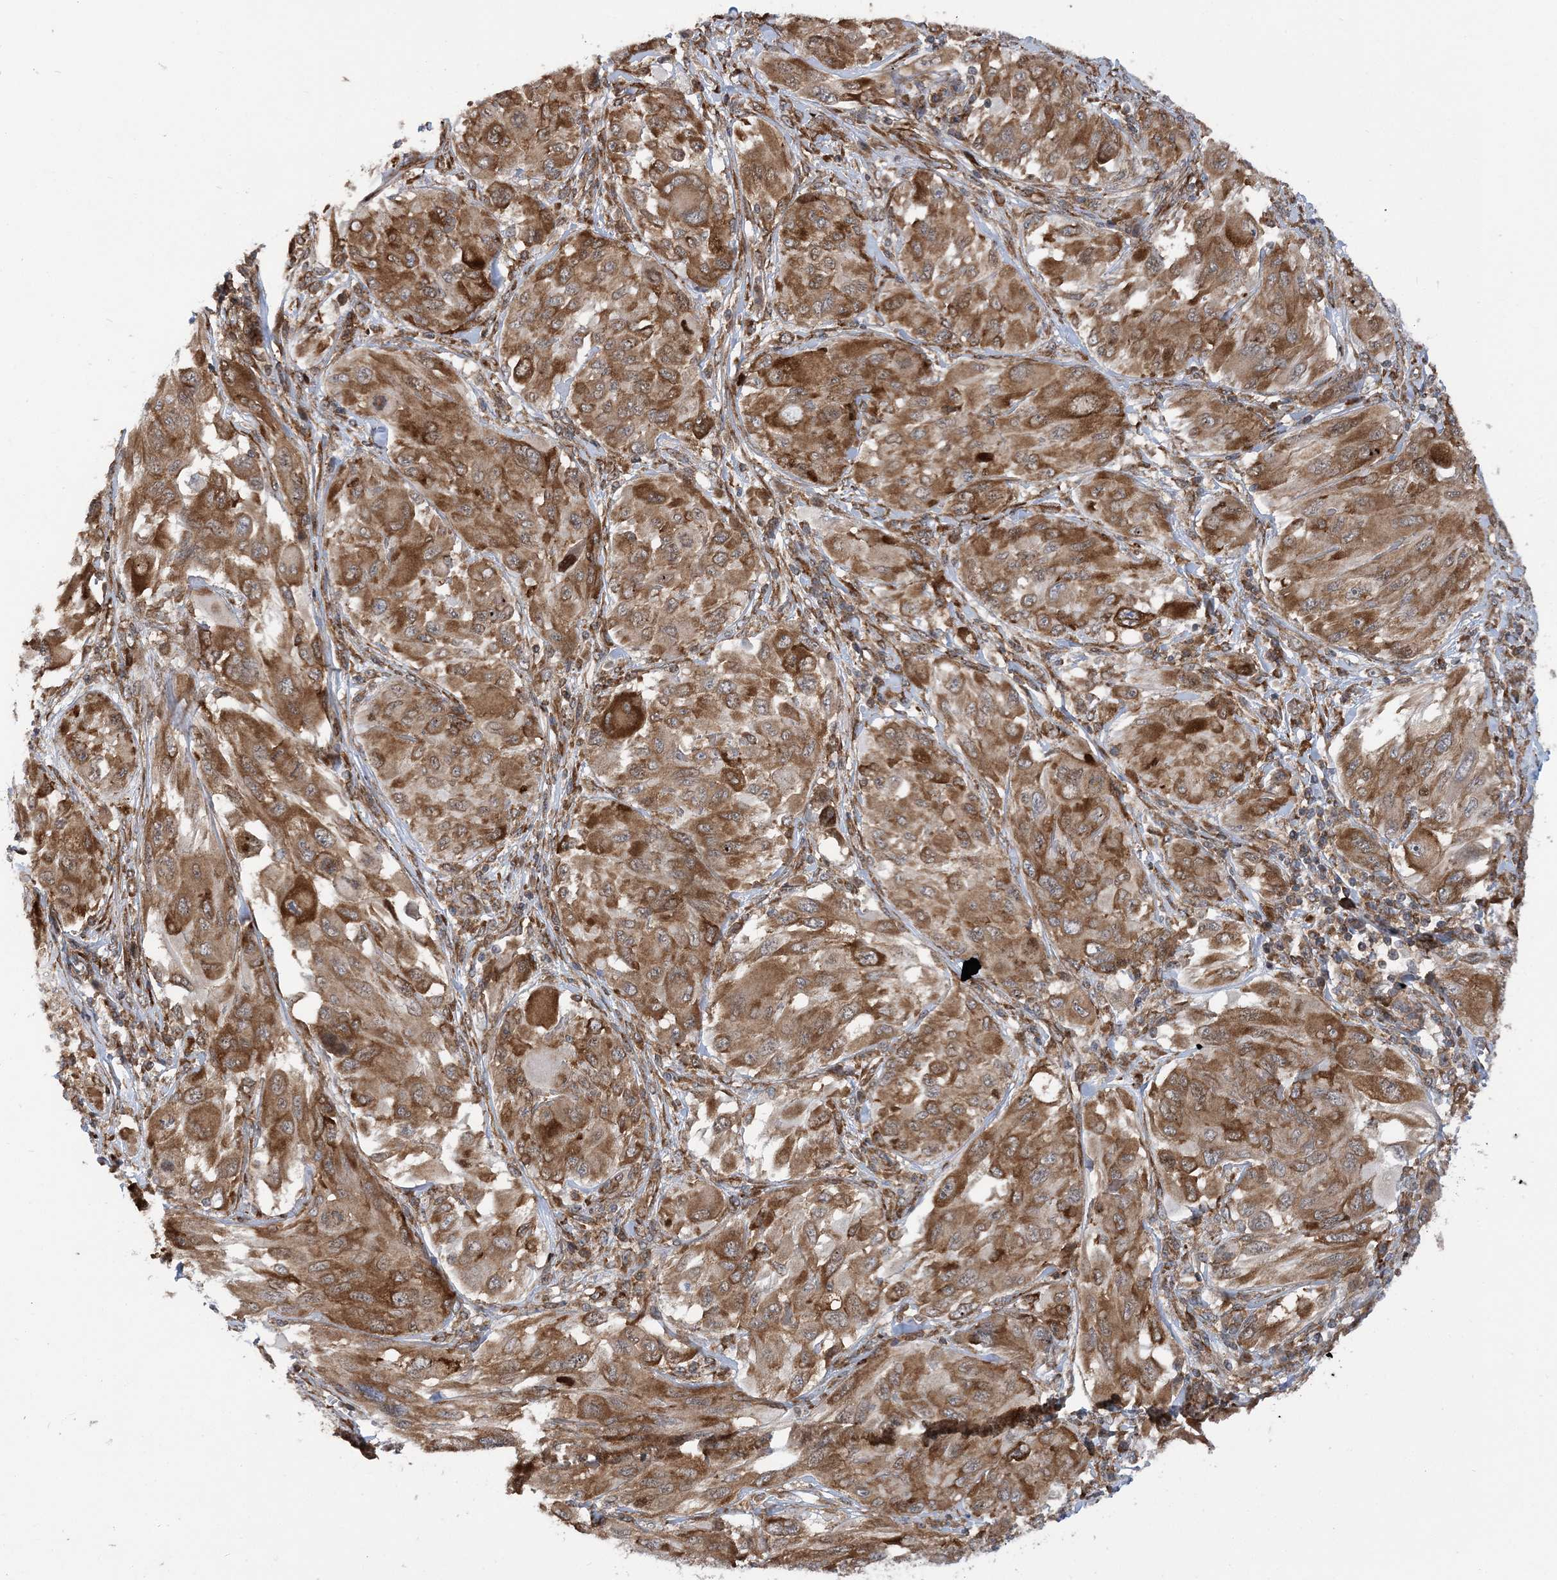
{"staining": {"intensity": "moderate", "quantity": ">75%", "location": "cytoplasmic/membranous"}, "tissue": "melanoma", "cell_type": "Tumor cells", "image_type": "cancer", "snomed": [{"axis": "morphology", "description": "Malignant melanoma, NOS"}, {"axis": "topography", "description": "Skin"}], "caption": "The micrograph demonstrates staining of malignant melanoma, revealing moderate cytoplasmic/membranous protein staining (brown color) within tumor cells.", "gene": "PHF1", "patient": {"sex": "female", "age": 91}}